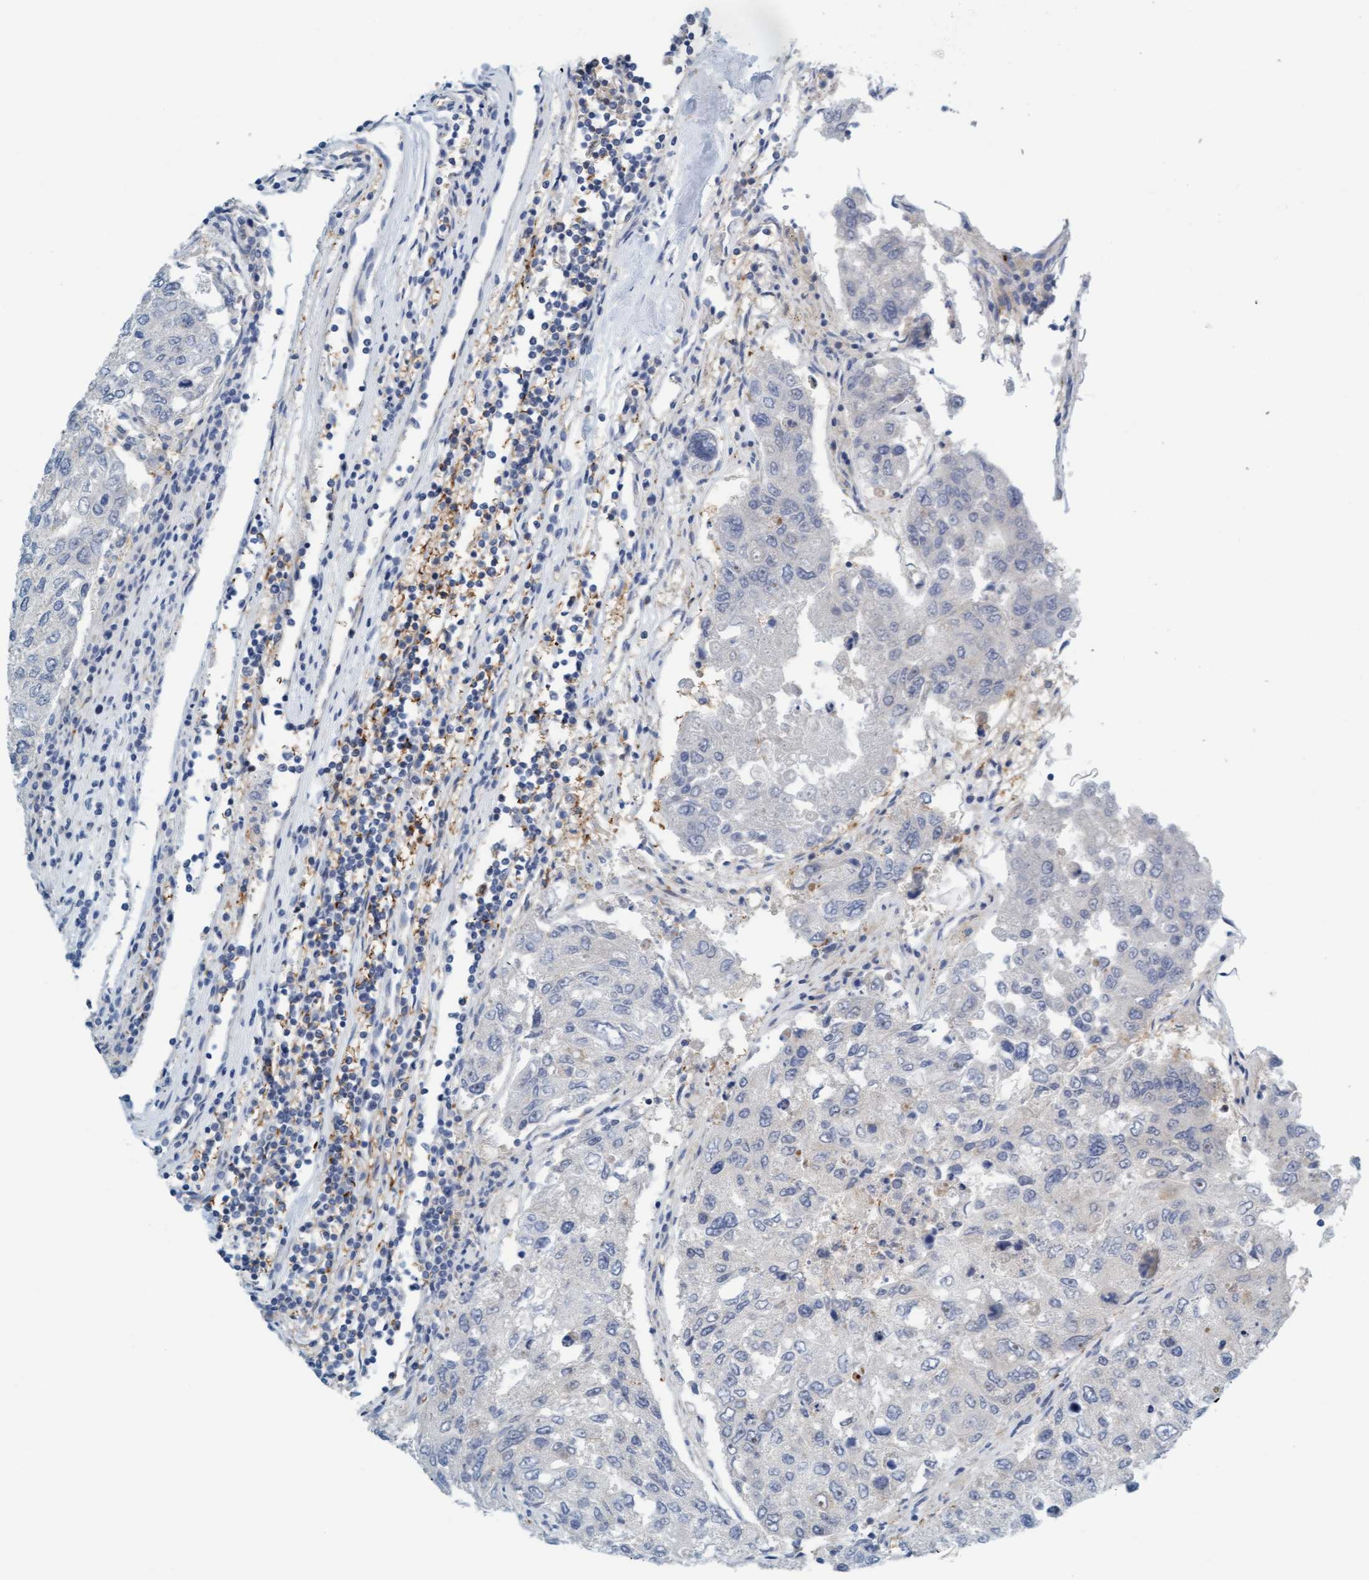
{"staining": {"intensity": "negative", "quantity": "none", "location": "none"}, "tissue": "urothelial cancer", "cell_type": "Tumor cells", "image_type": "cancer", "snomed": [{"axis": "morphology", "description": "Urothelial carcinoma, High grade"}, {"axis": "topography", "description": "Lymph node"}, {"axis": "topography", "description": "Urinary bladder"}], "caption": "Immunohistochemical staining of urothelial cancer exhibits no significant staining in tumor cells.", "gene": "EIF4EBP1", "patient": {"sex": "male", "age": 51}}